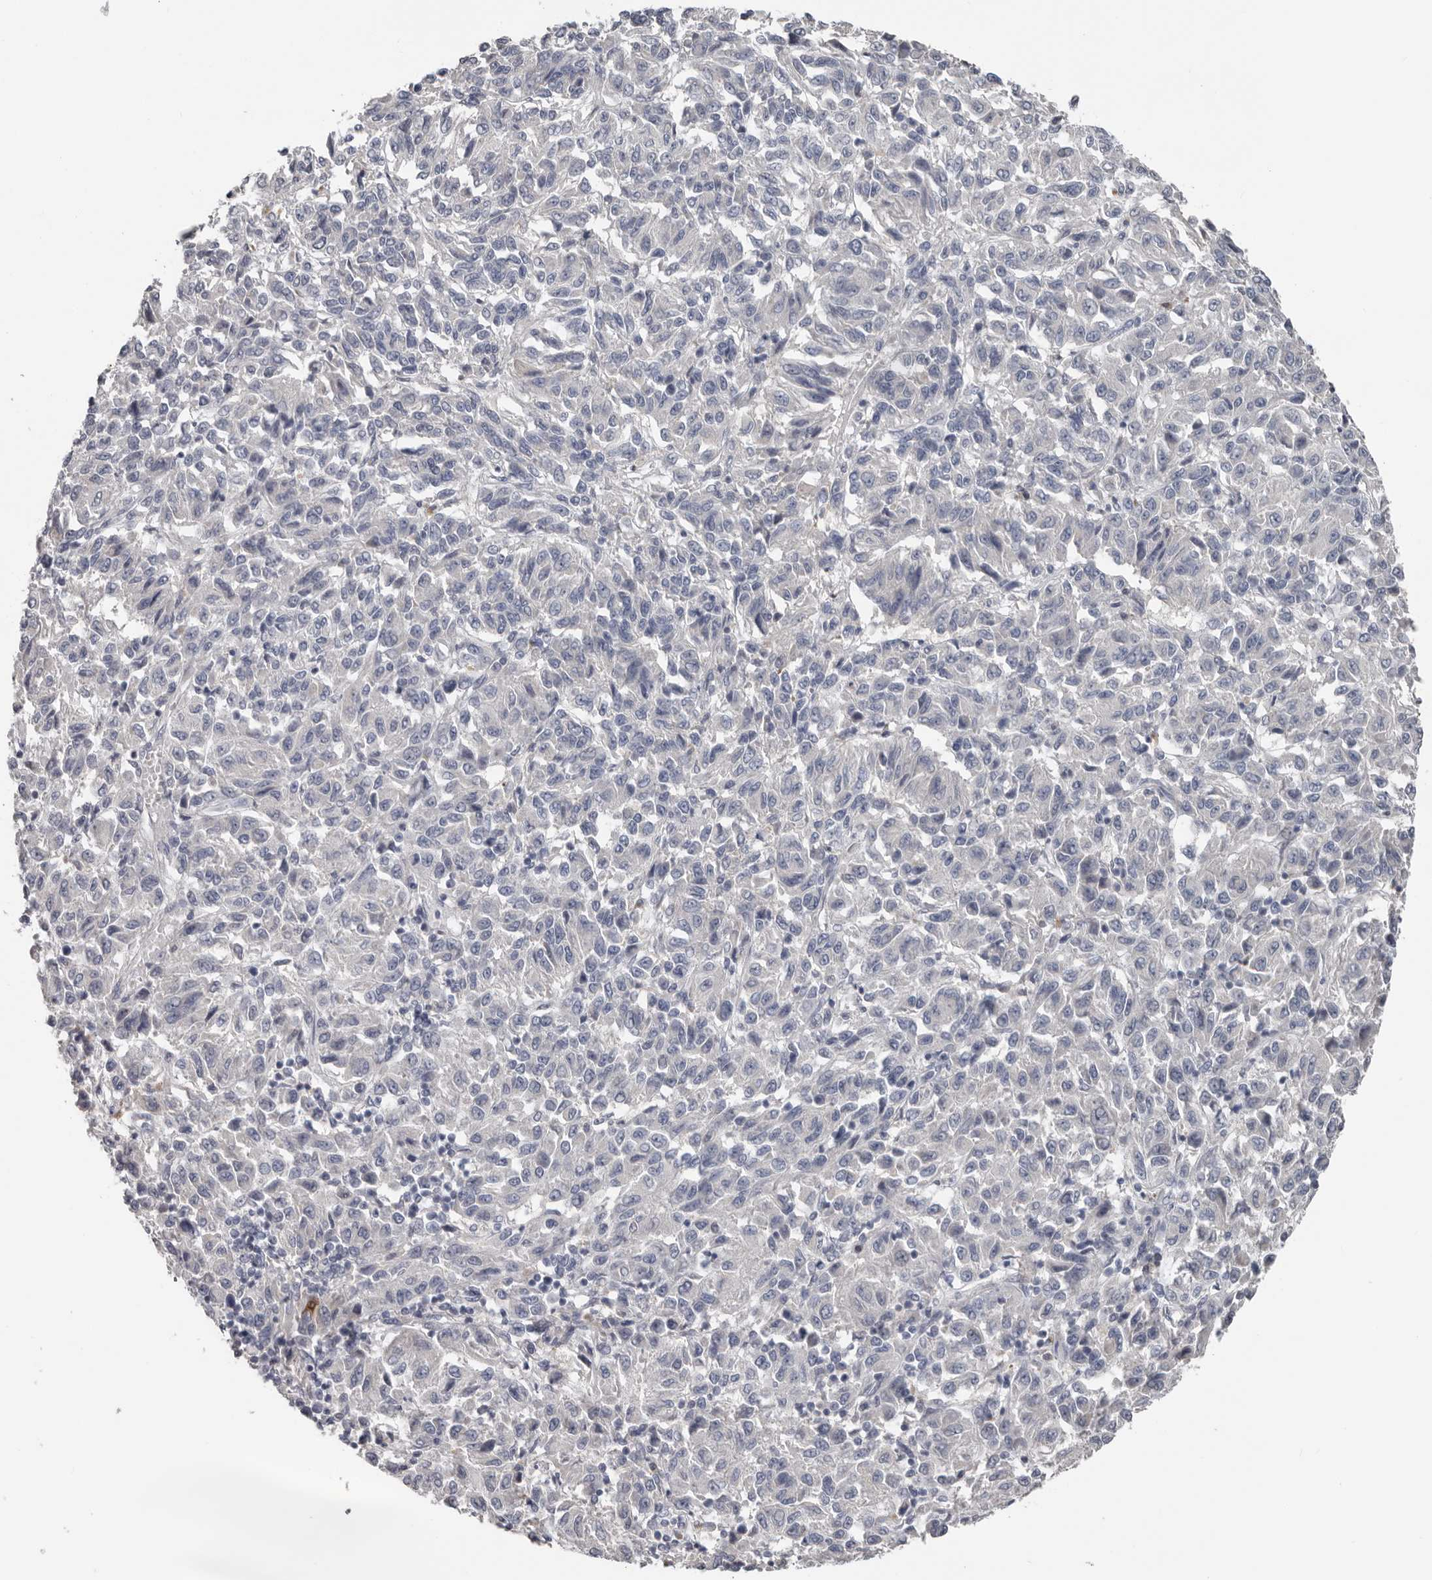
{"staining": {"intensity": "negative", "quantity": "none", "location": "none"}, "tissue": "melanoma", "cell_type": "Tumor cells", "image_type": "cancer", "snomed": [{"axis": "morphology", "description": "Malignant melanoma, Metastatic site"}, {"axis": "topography", "description": "Lung"}], "caption": "Melanoma was stained to show a protein in brown. There is no significant staining in tumor cells.", "gene": "FABP7", "patient": {"sex": "male", "age": 64}}